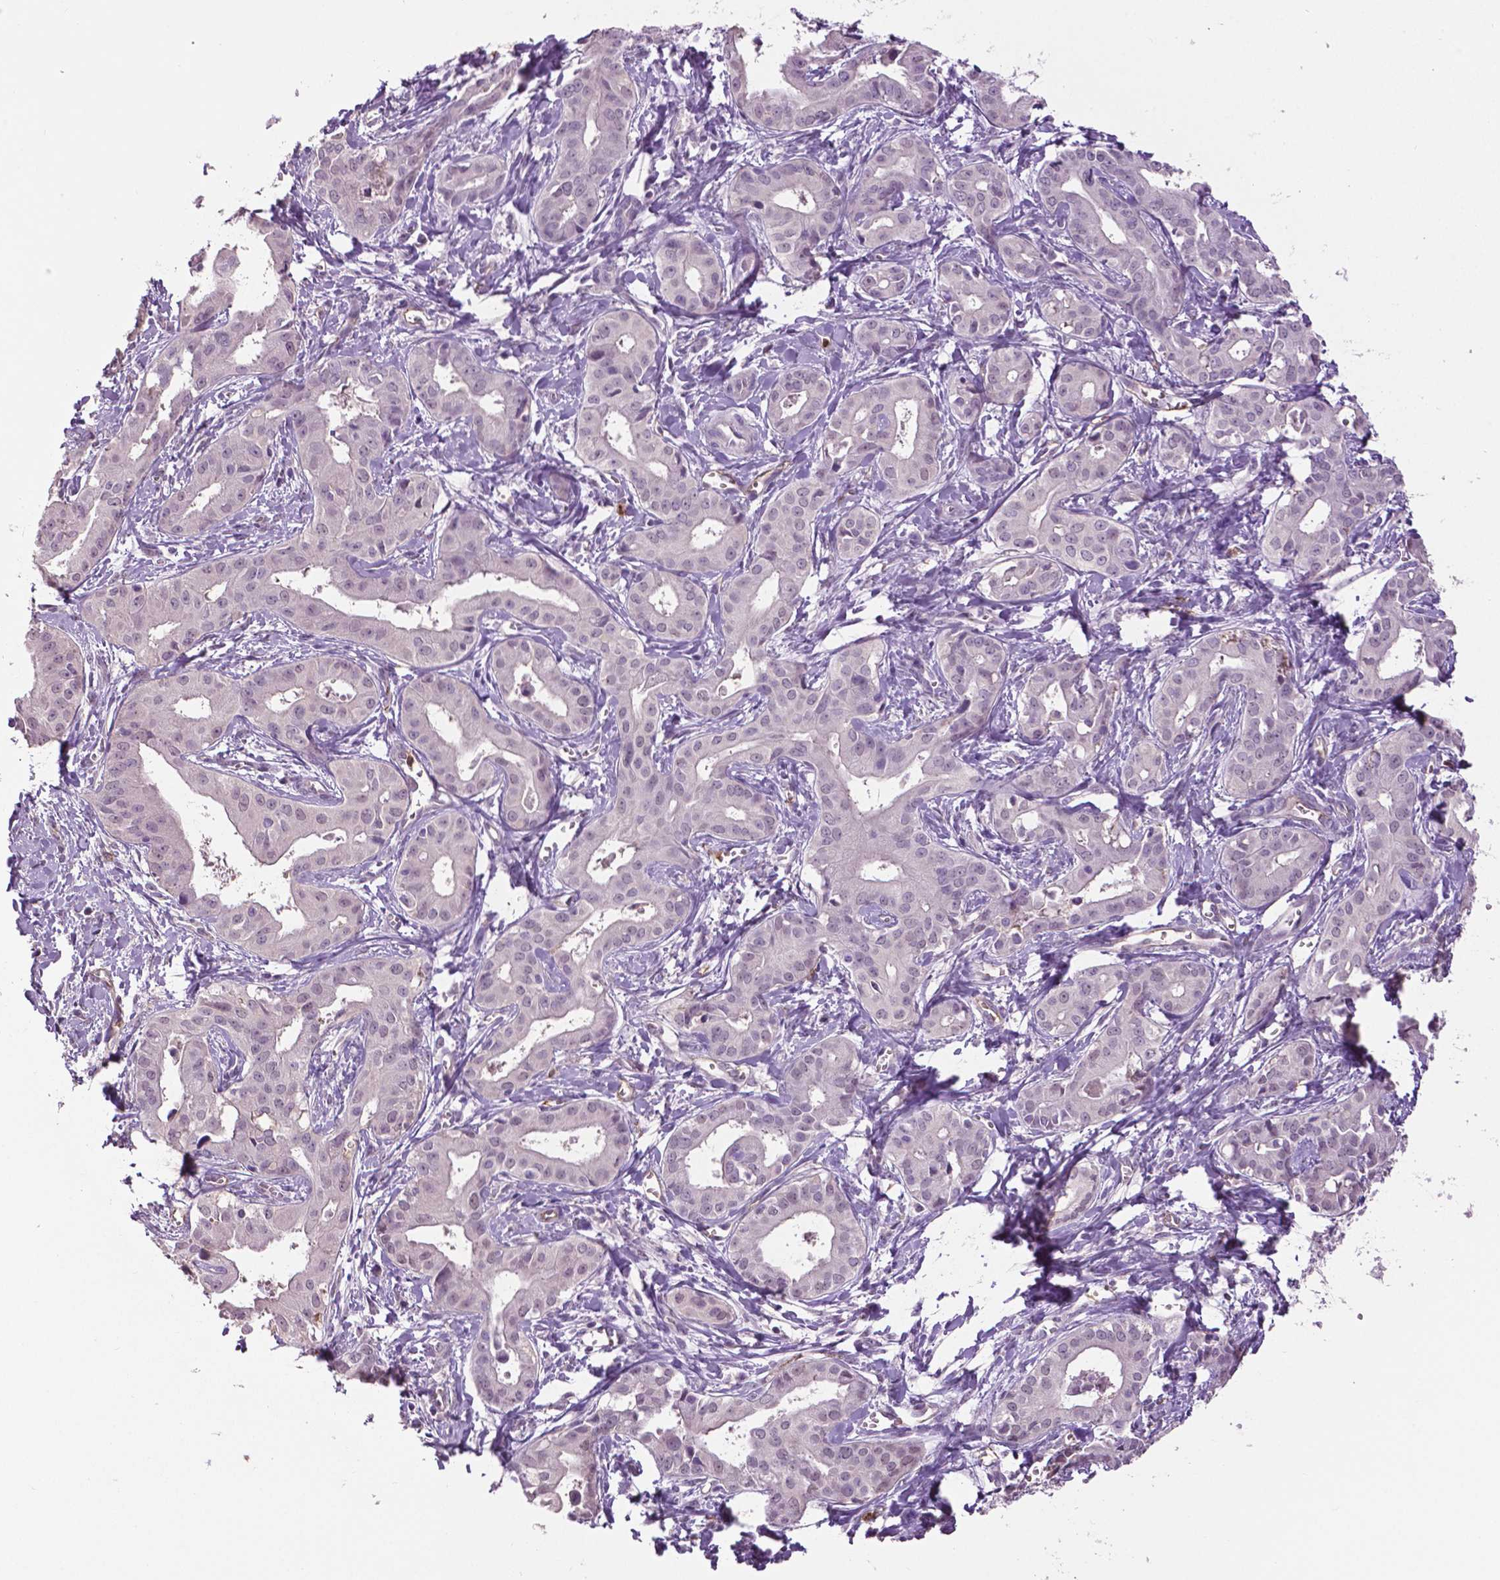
{"staining": {"intensity": "negative", "quantity": "none", "location": "none"}, "tissue": "liver cancer", "cell_type": "Tumor cells", "image_type": "cancer", "snomed": [{"axis": "morphology", "description": "Cholangiocarcinoma"}, {"axis": "topography", "description": "Liver"}], "caption": "High magnification brightfield microscopy of liver cancer (cholangiocarcinoma) stained with DAB (3,3'-diaminobenzidine) (brown) and counterstained with hematoxylin (blue): tumor cells show no significant staining.", "gene": "PTPN5", "patient": {"sex": "female", "age": 65}}